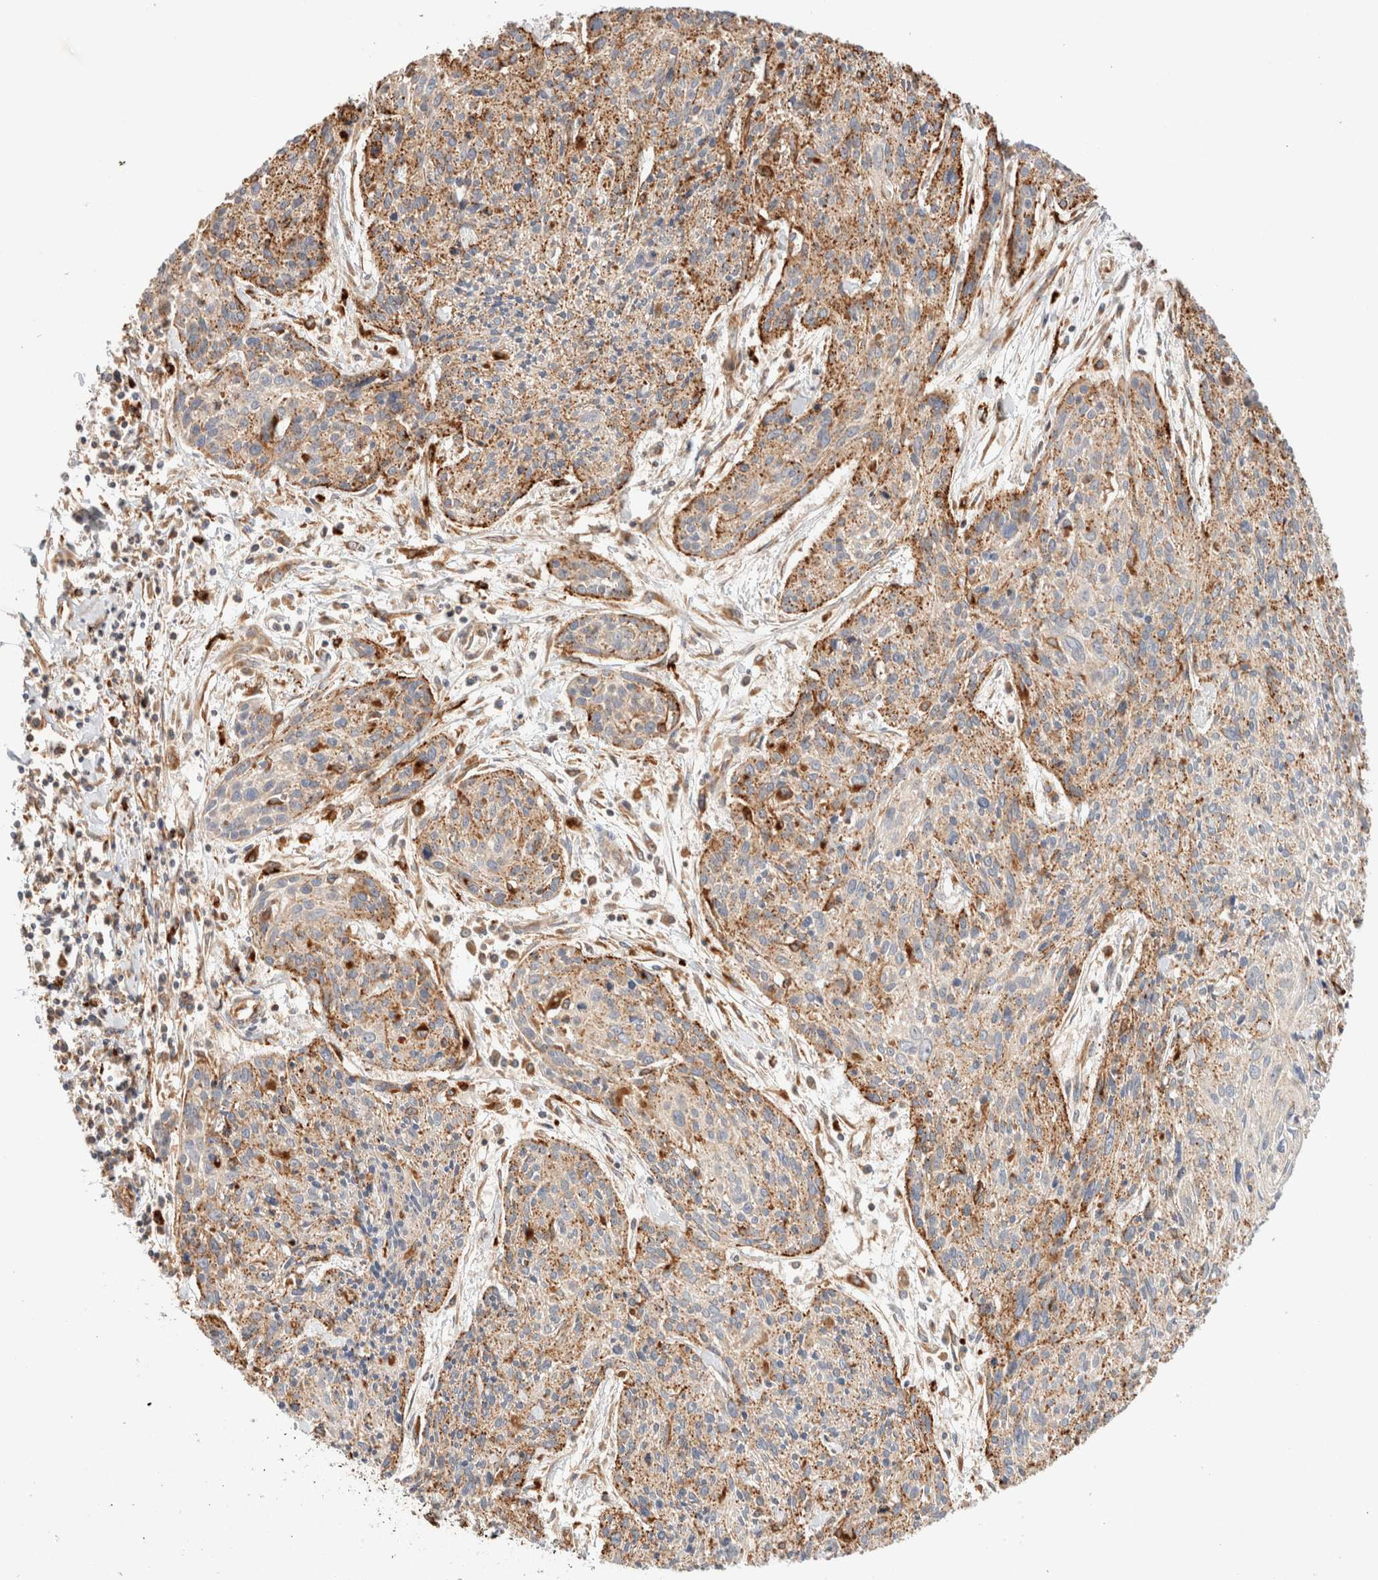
{"staining": {"intensity": "moderate", "quantity": ">75%", "location": "cytoplasmic/membranous"}, "tissue": "cervical cancer", "cell_type": "Tumor cells", "image_type": "cancer", "snomed": [{"axis": "morphology", "description": "Squamous cell carcinoma, NOS"}, {"axis": "topography", "description": "Cervix"}], "caption": "This micrograph displays cervical cancer (squamous cell carcinoma) stained with immunohistochemistry to label a protein in brown. The cytoplasmic/membranous of tumor cells show moderate positivity for the protein. Nuclei are counter-stained blue.", "gene": "RABEPK", "patient": {"sex": "female", "age": 51}}